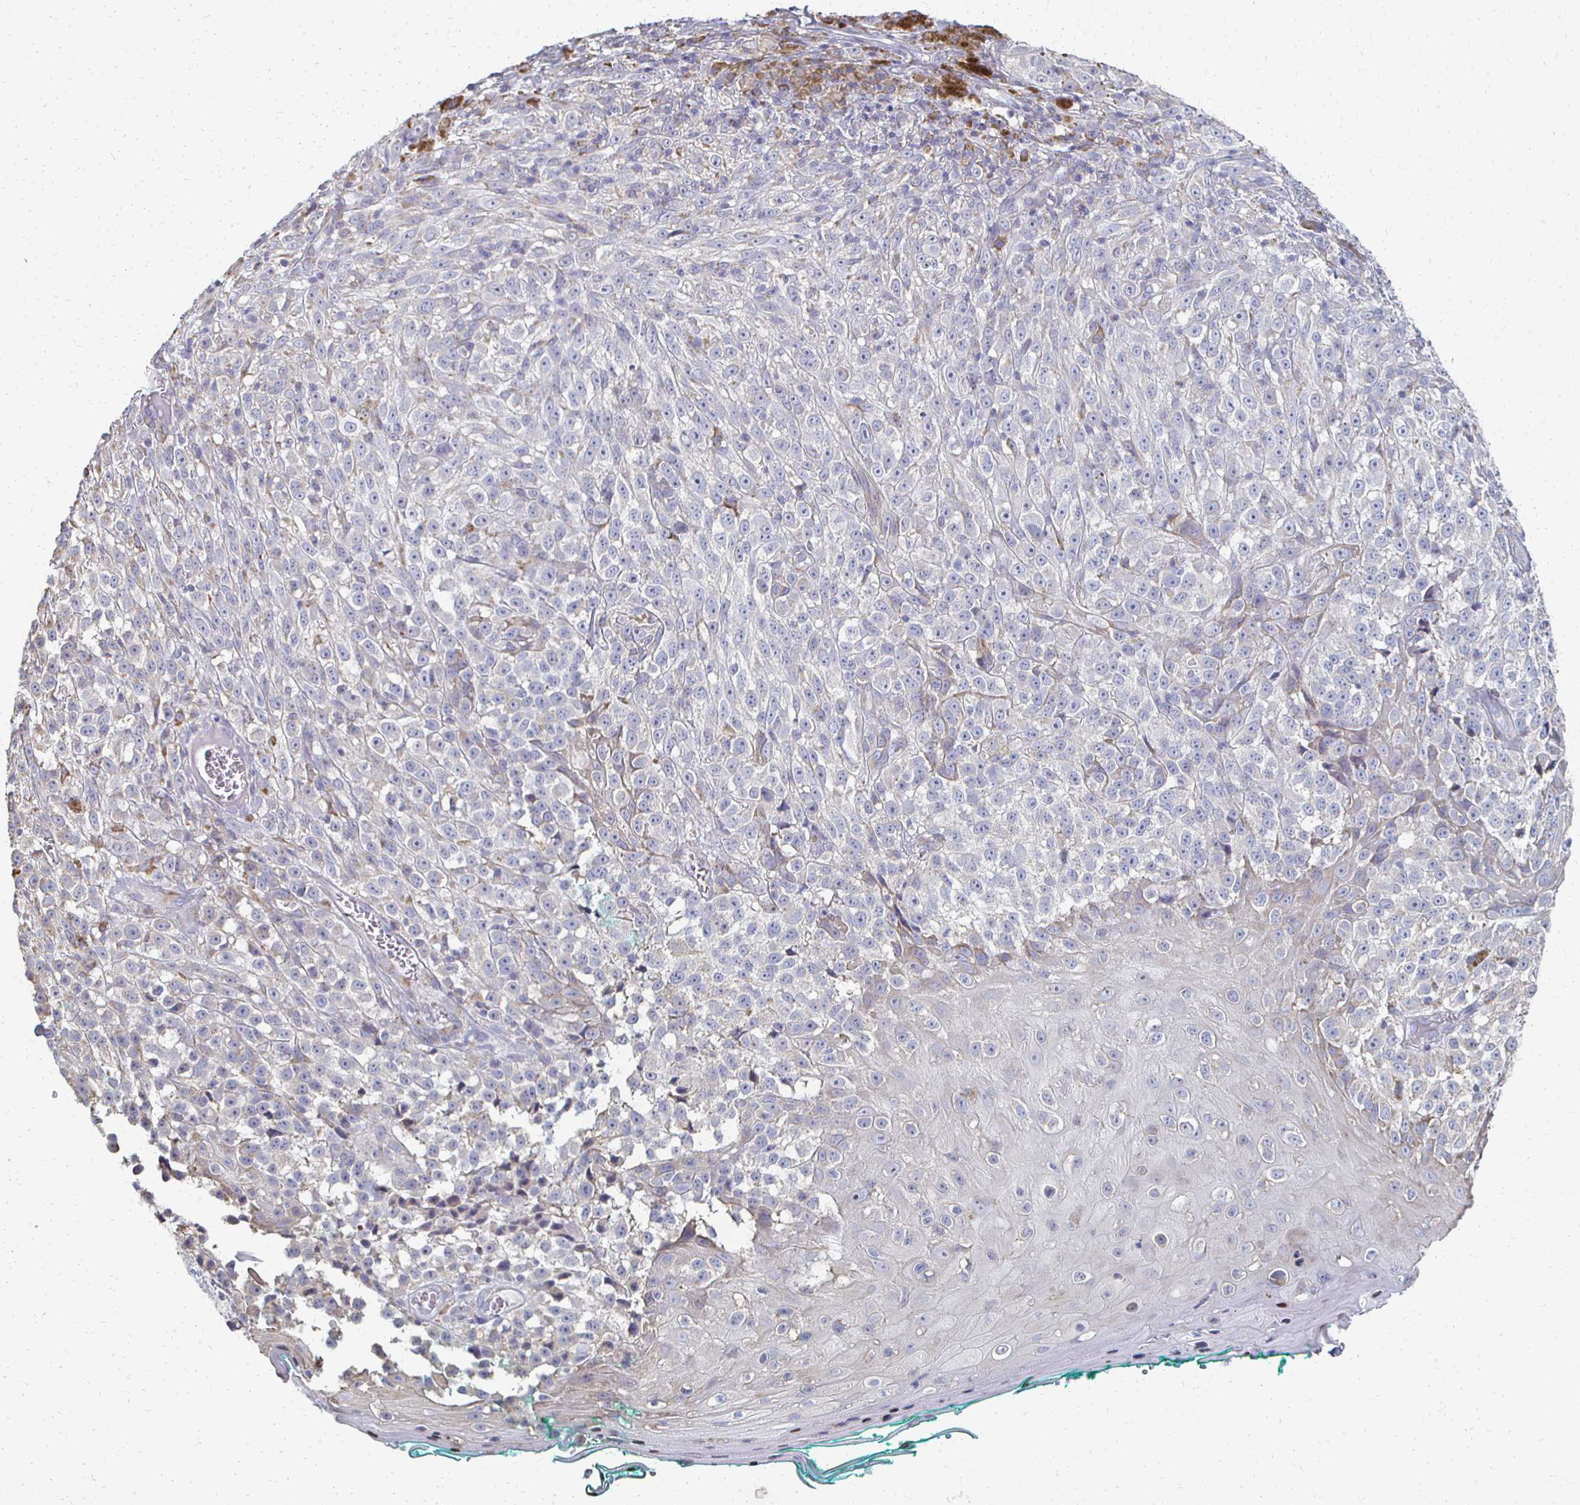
{"staining": {"intensity": "negative", "quantity": "none", "location": "none"}, "tissue": "melanoma", "cell_type": "Tumor cells", "image_type": "cancer", "snomed": [{"axis": "morphology", "description": "Malignant melanoma, NOS"}, {"axis": "topography", "description": "Skin"}], "caption": "Protein analysis of melanoma displays no significant expression in tumor cells. The staining was performed using DAB to visualize the protein expression in brown, while the nuclei were stained in blue with hematoxylin (Magnification: 20x).", "gene": "ATP1A3", "patient": {"sex": "male", "age": 79}}